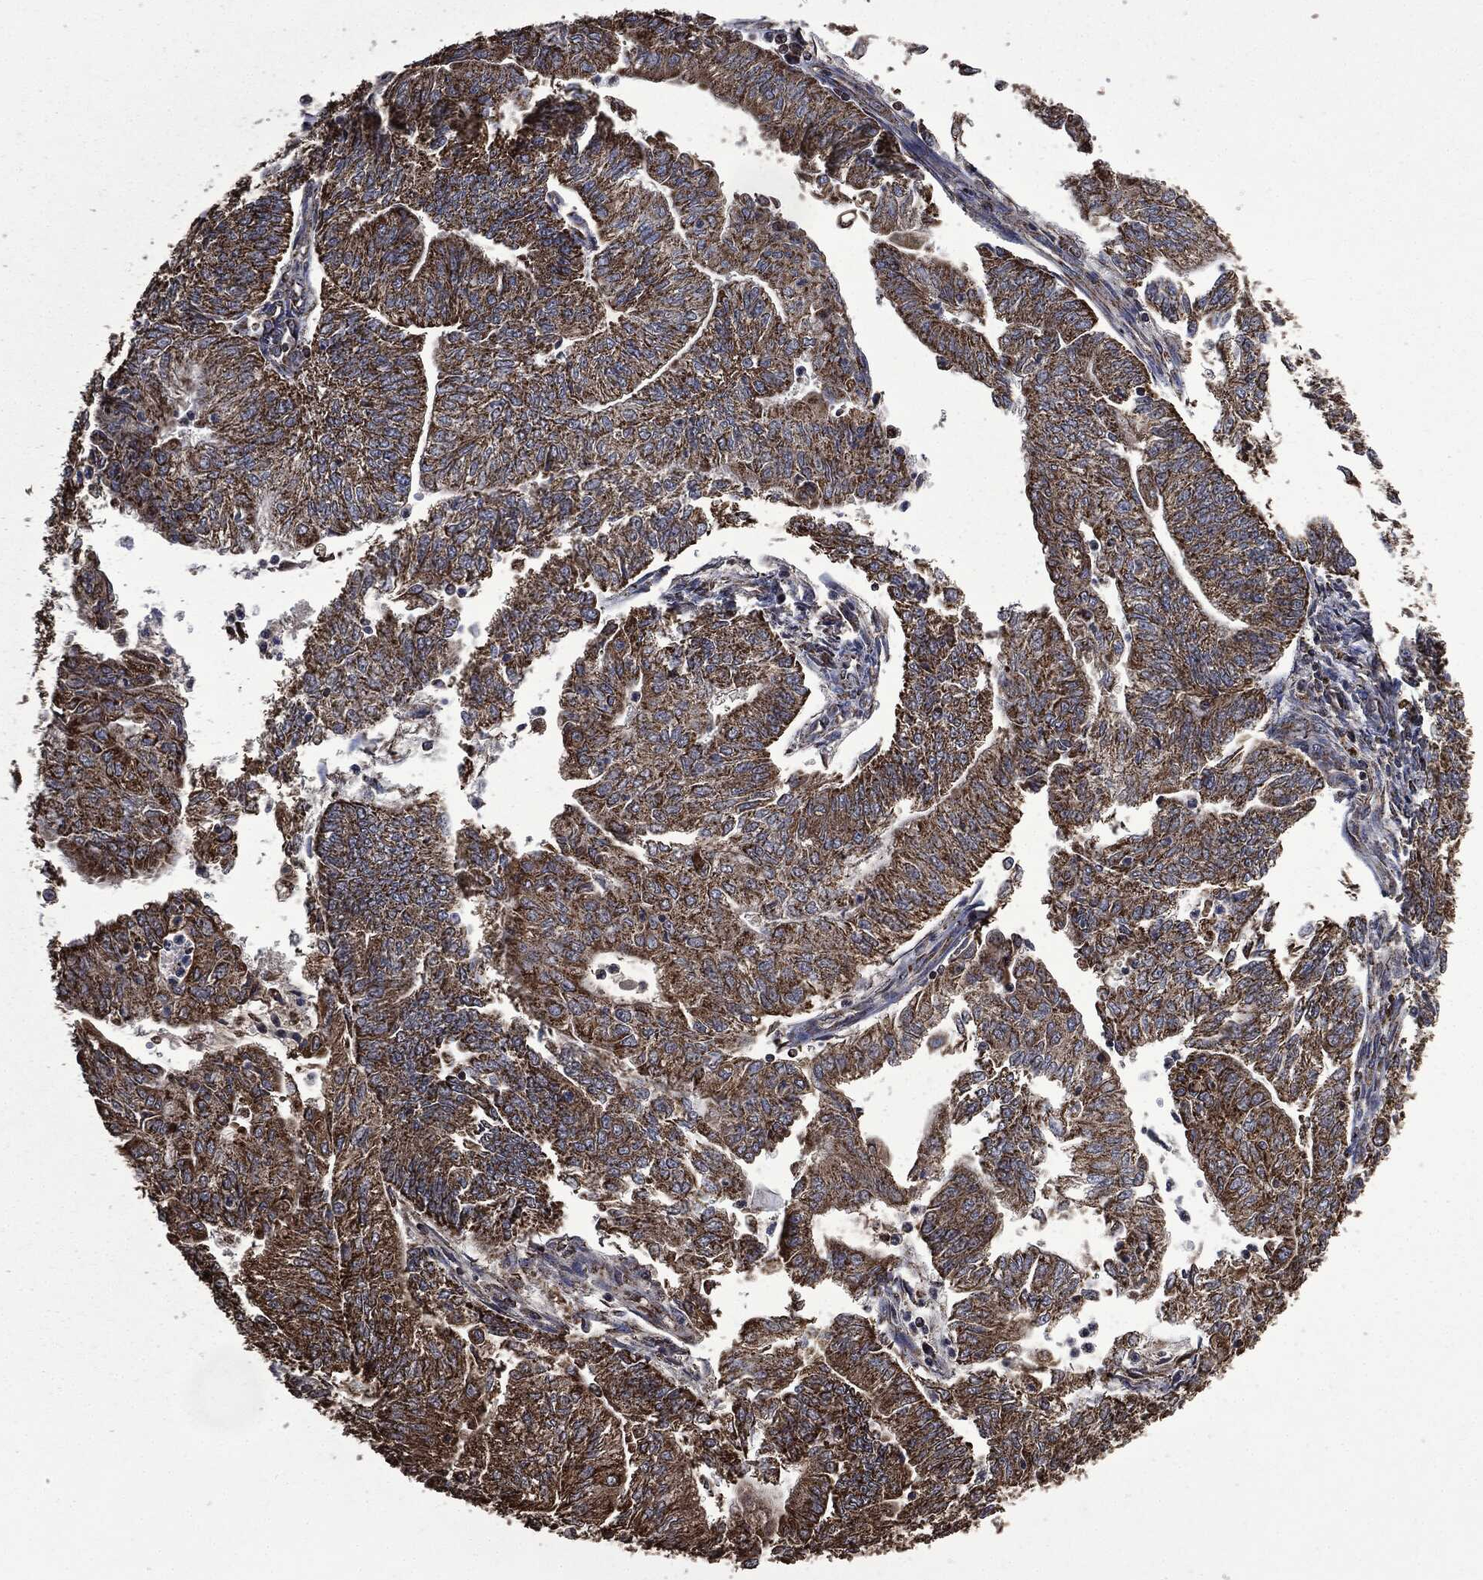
{"staining": {"intensity": "strong", "quantity": ">75%", "location": "cytoplasmic/membranous"}, "tissue": "endometrial cancer", "cell_type": "Tumor cells", "image_type": "cancer", "snomed": [{"axis": "morphology", "description": "Adenocarcinoma, NOS"}, {"axis": "topography", "description": "Endometrium"}], "caption": "Protein staining of adenocarcinoma (endometrial) tissue reveals strong cytoplasmic/membranous staining in approximately >75% of tumor cells. The staining was performed using DAB, with brown indicating positive protein expression. Nuclei are stained blue with hematoxylin.", "gene": "LIG3", "patient": {"sex": "female", "age": 59}}